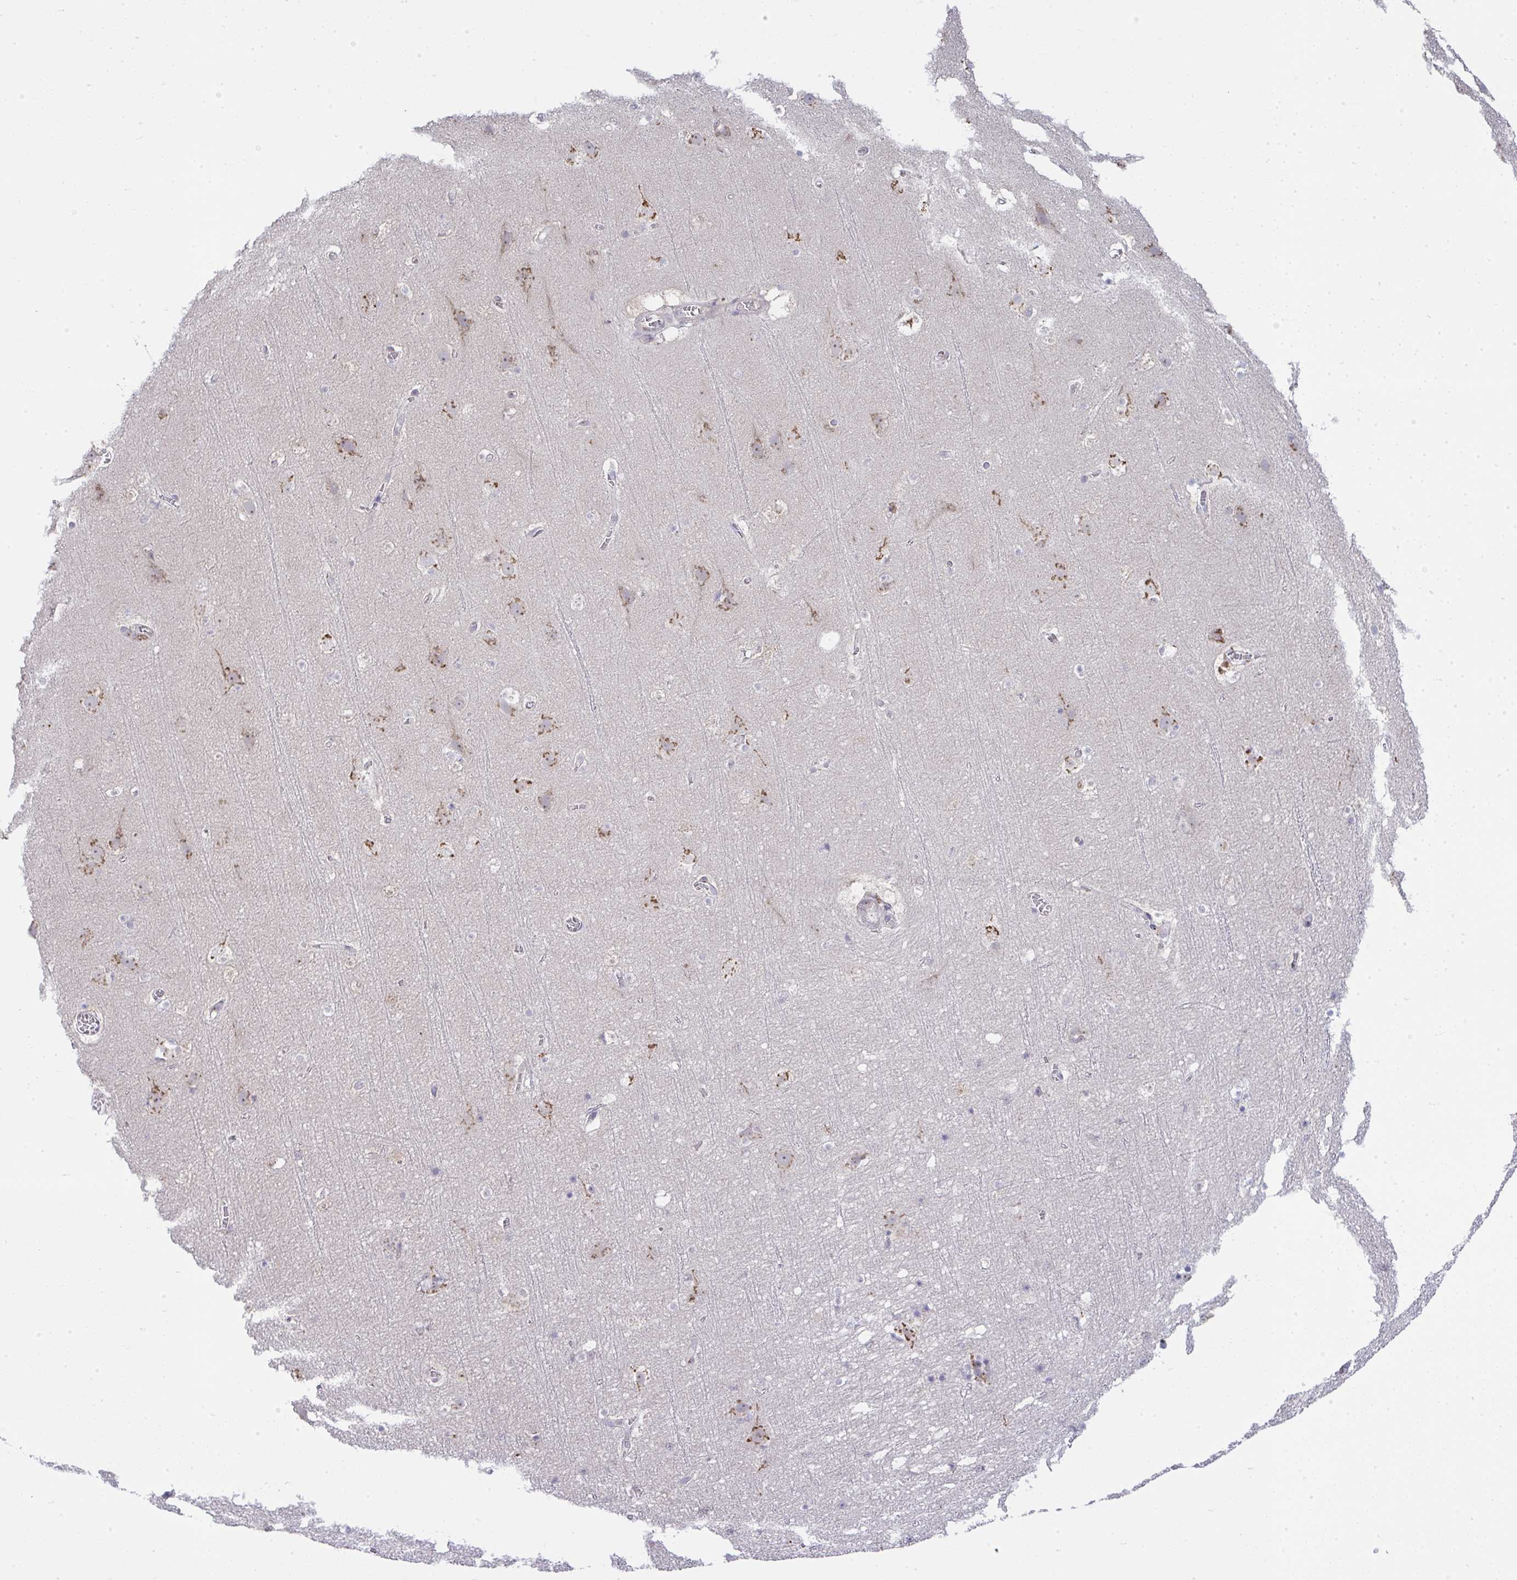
{"staining": {"intensity": "negative", "quantity": "none", "location": "none"}, "tissue": "cerebral cortex", "cell_type": "Endothelial cells", "image_type": "normal", "snomed": [{"axis": "morphology", "description": "Normal tissue, NOS"}, {"axis": "topography", "description": "Cerebral cortex"}], "caption": "This histopathology image is of unremarkable cerebral cortex stained with immunohistochemistry to label a protein in brown with the nuclei are counter-stained blue. There is no positivity in endothelial cells.", "gene": "GALNT16", "patient": {"sex": "female", "age": 42}}